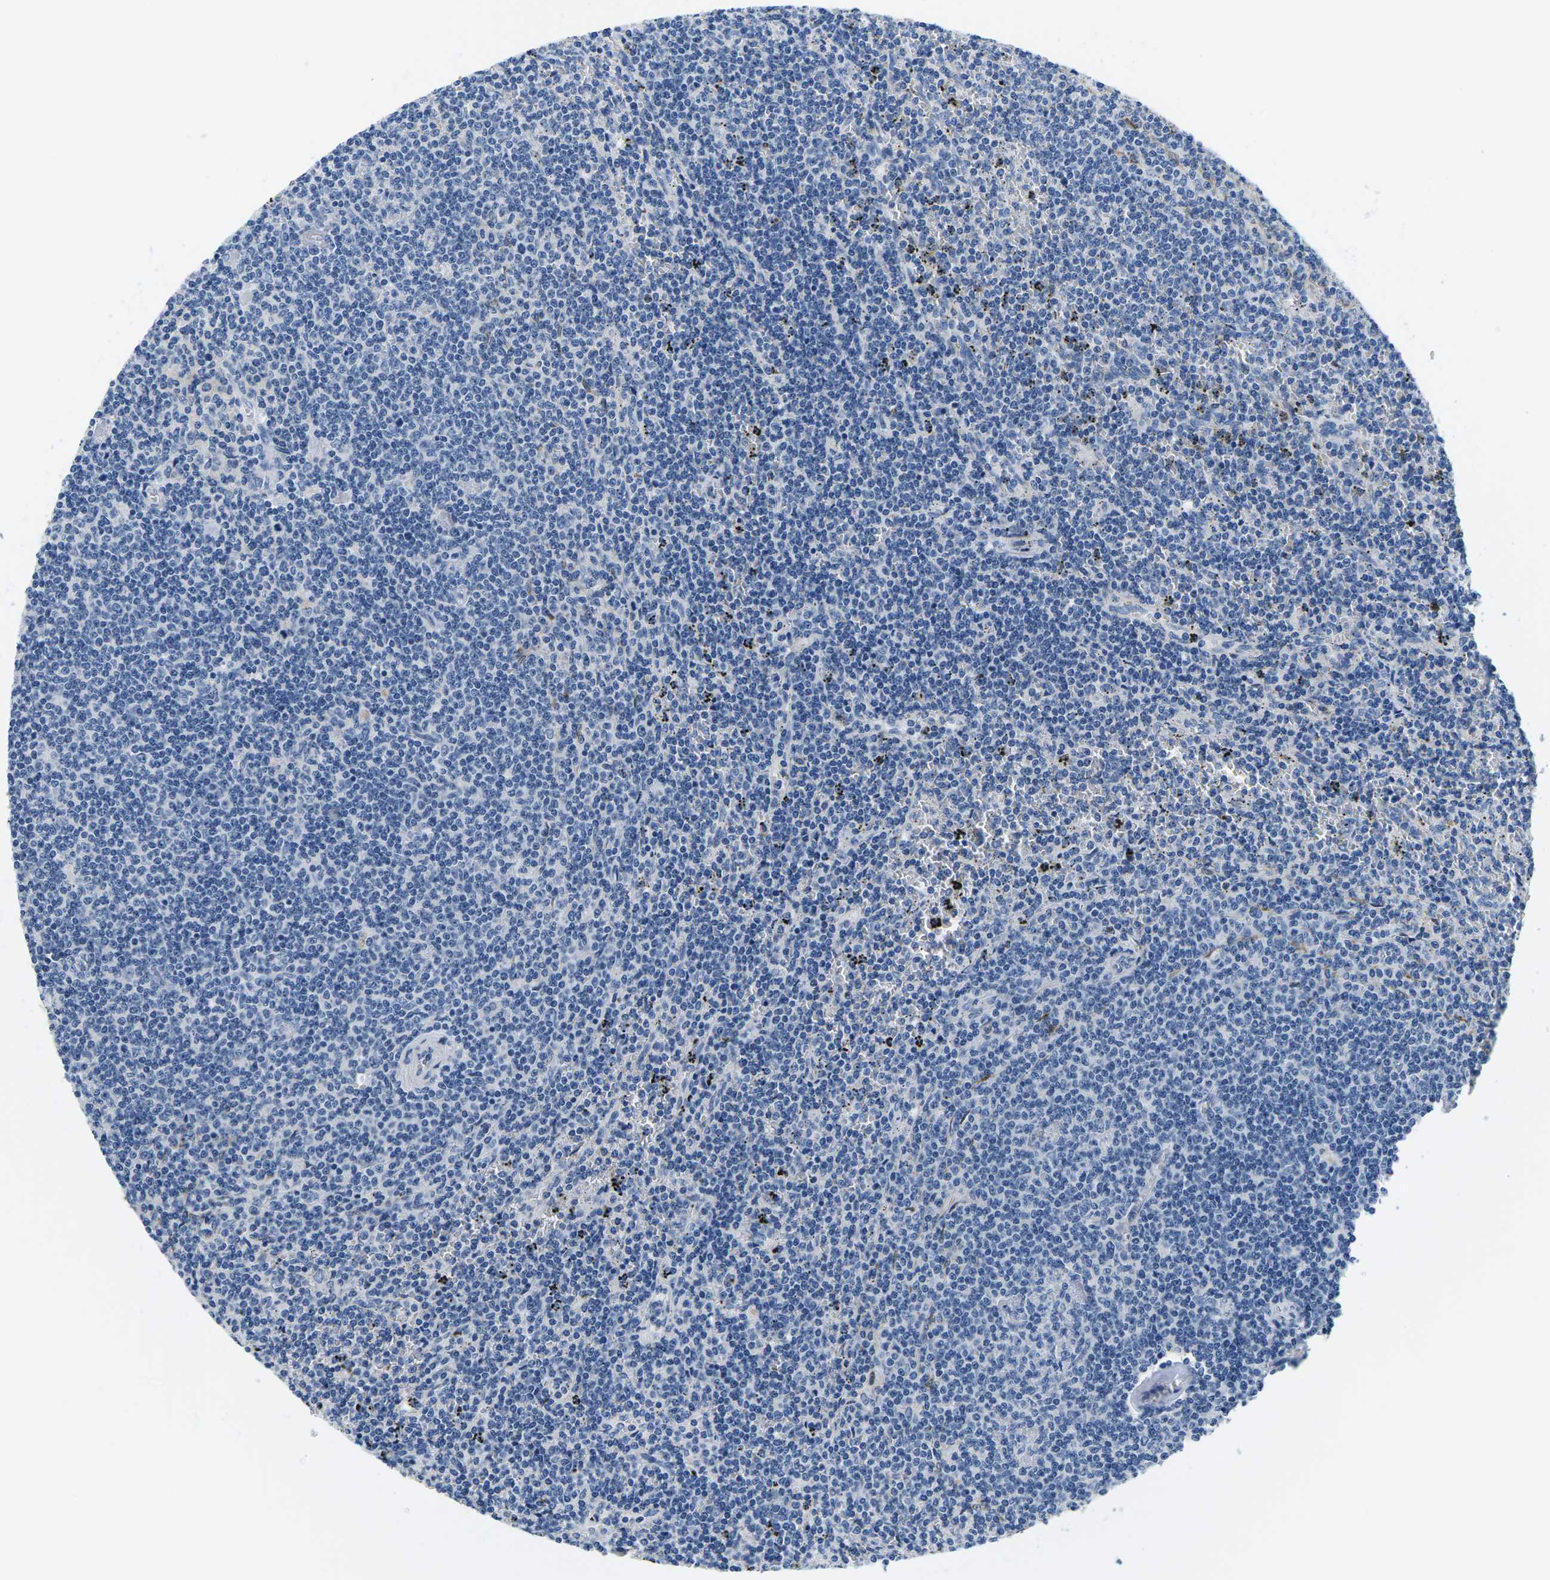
{"staining": {"intensity": "negative", "quantity": "none", "location": "none"}, "tissue": "lymphoma", "cell_type": "Tumor cells", "image_type": "cancer", "snomed": [{"axis": "morphology", "description": "Malignant lymphoma, non-Hodgkin's type, Low grade"}, {"axis": "topography", "description": "Spleen"}], "caption": "Immunohistochemical staining of malignant lymphoma, non-Hodgkin's type (low-grade) reveals no significant positivity in tumor cells. (Stains: DAB IHC with hematoxylin counter stain, Microscopy: brightfield microscopy at high magnification).", "gene": "TSPAN2", "patient": {"sex": "female", "age": 50}}